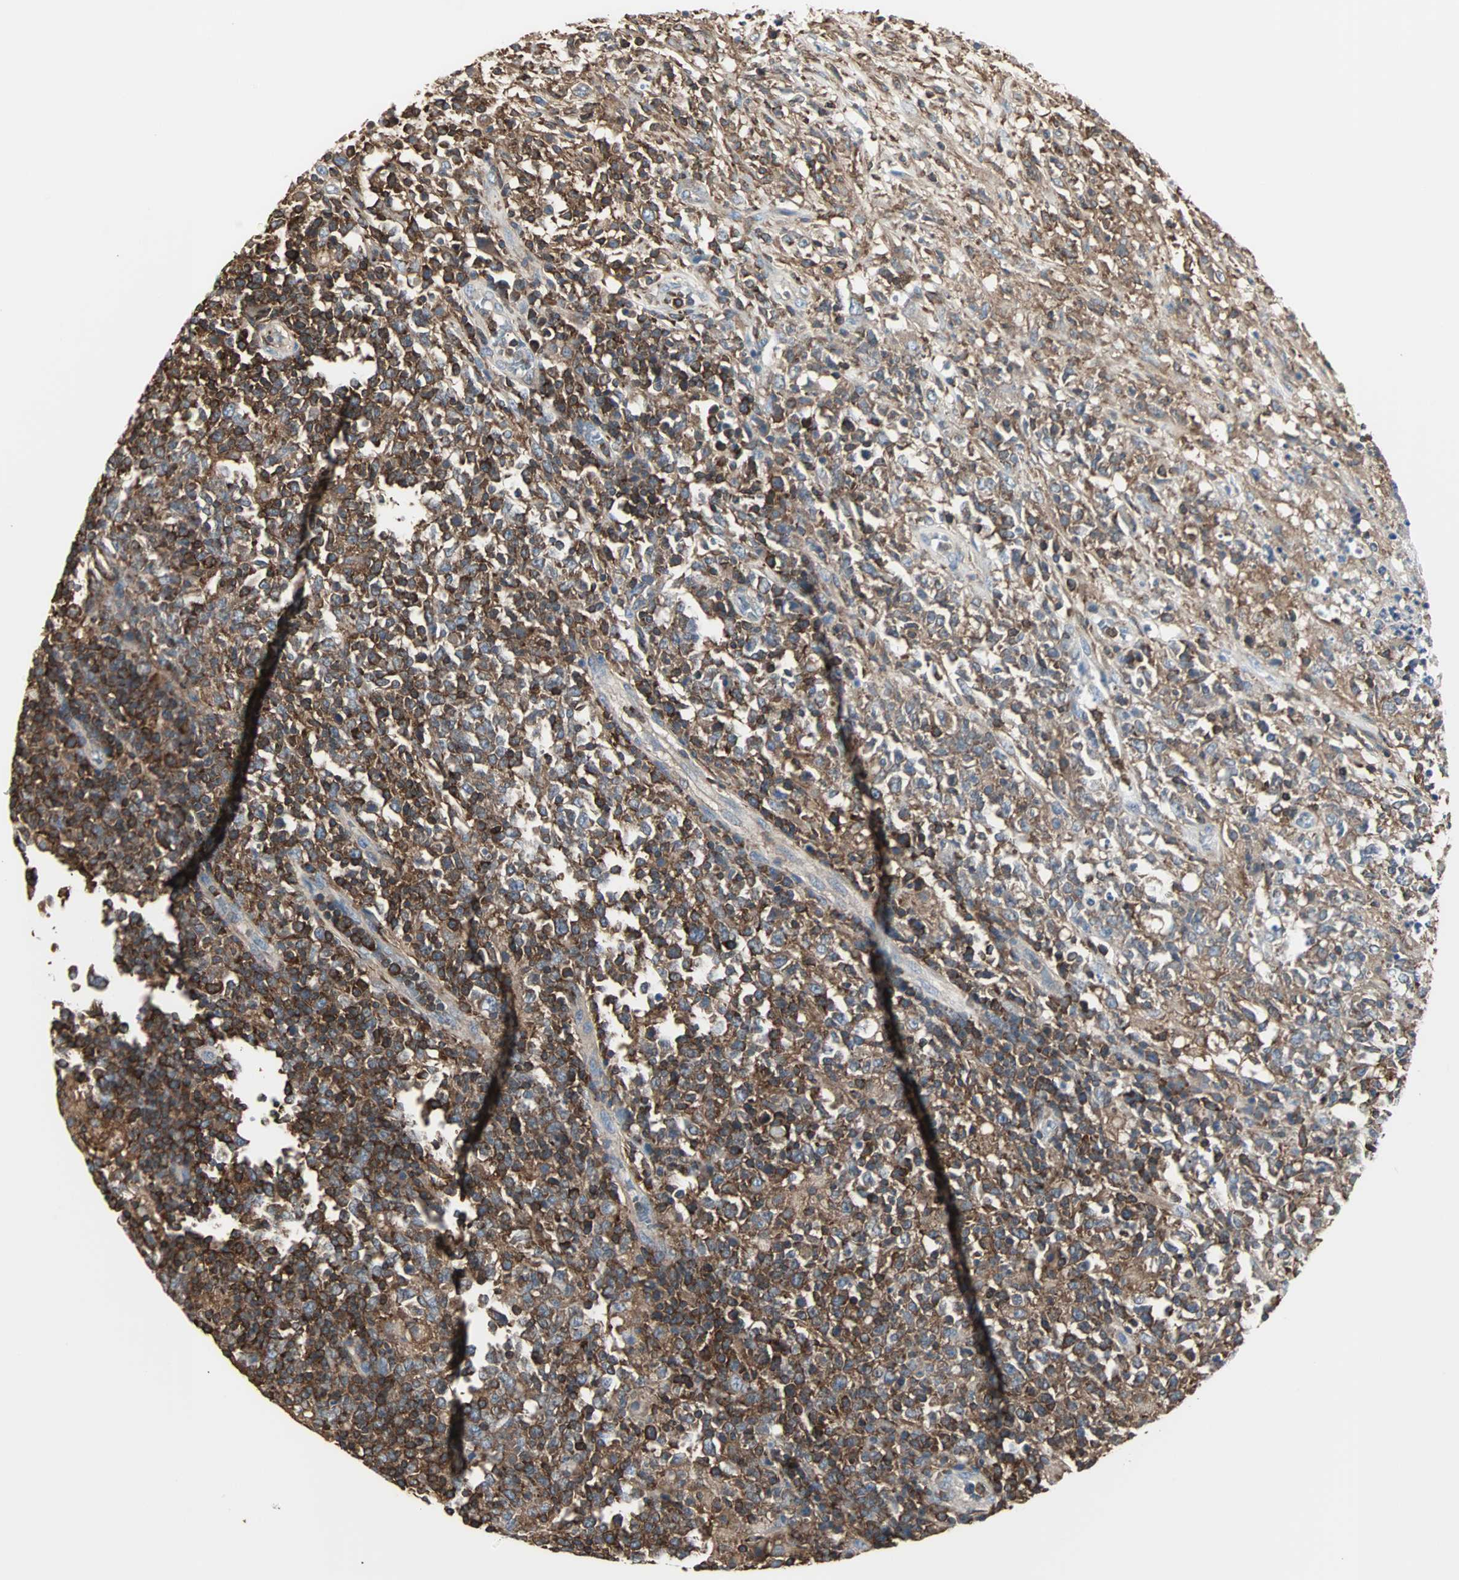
{"staining": {"intensity": "strong", "quantity": ">75%", "location": "cytoplasmic/membranous"}, "tissue": "lymphoma", "cell_type": "Tumor cells", "image_type": "cancer", "snomed": [{"axis": "morphology", "description": "Malignant lymphoma, non-Hodgkin's type, High grade"}, {"axis": "topography", "description": "Lymph node"}], "caption": "A high-resolution image shows immunohistochemistry (IHC) staining of lymphoma, which exhibits strong cytoplasmic/membranous staining in about >75% of tumor cells.", "gene": "LRRFIP1", "patient": {"sex": "female", "age": 84}}